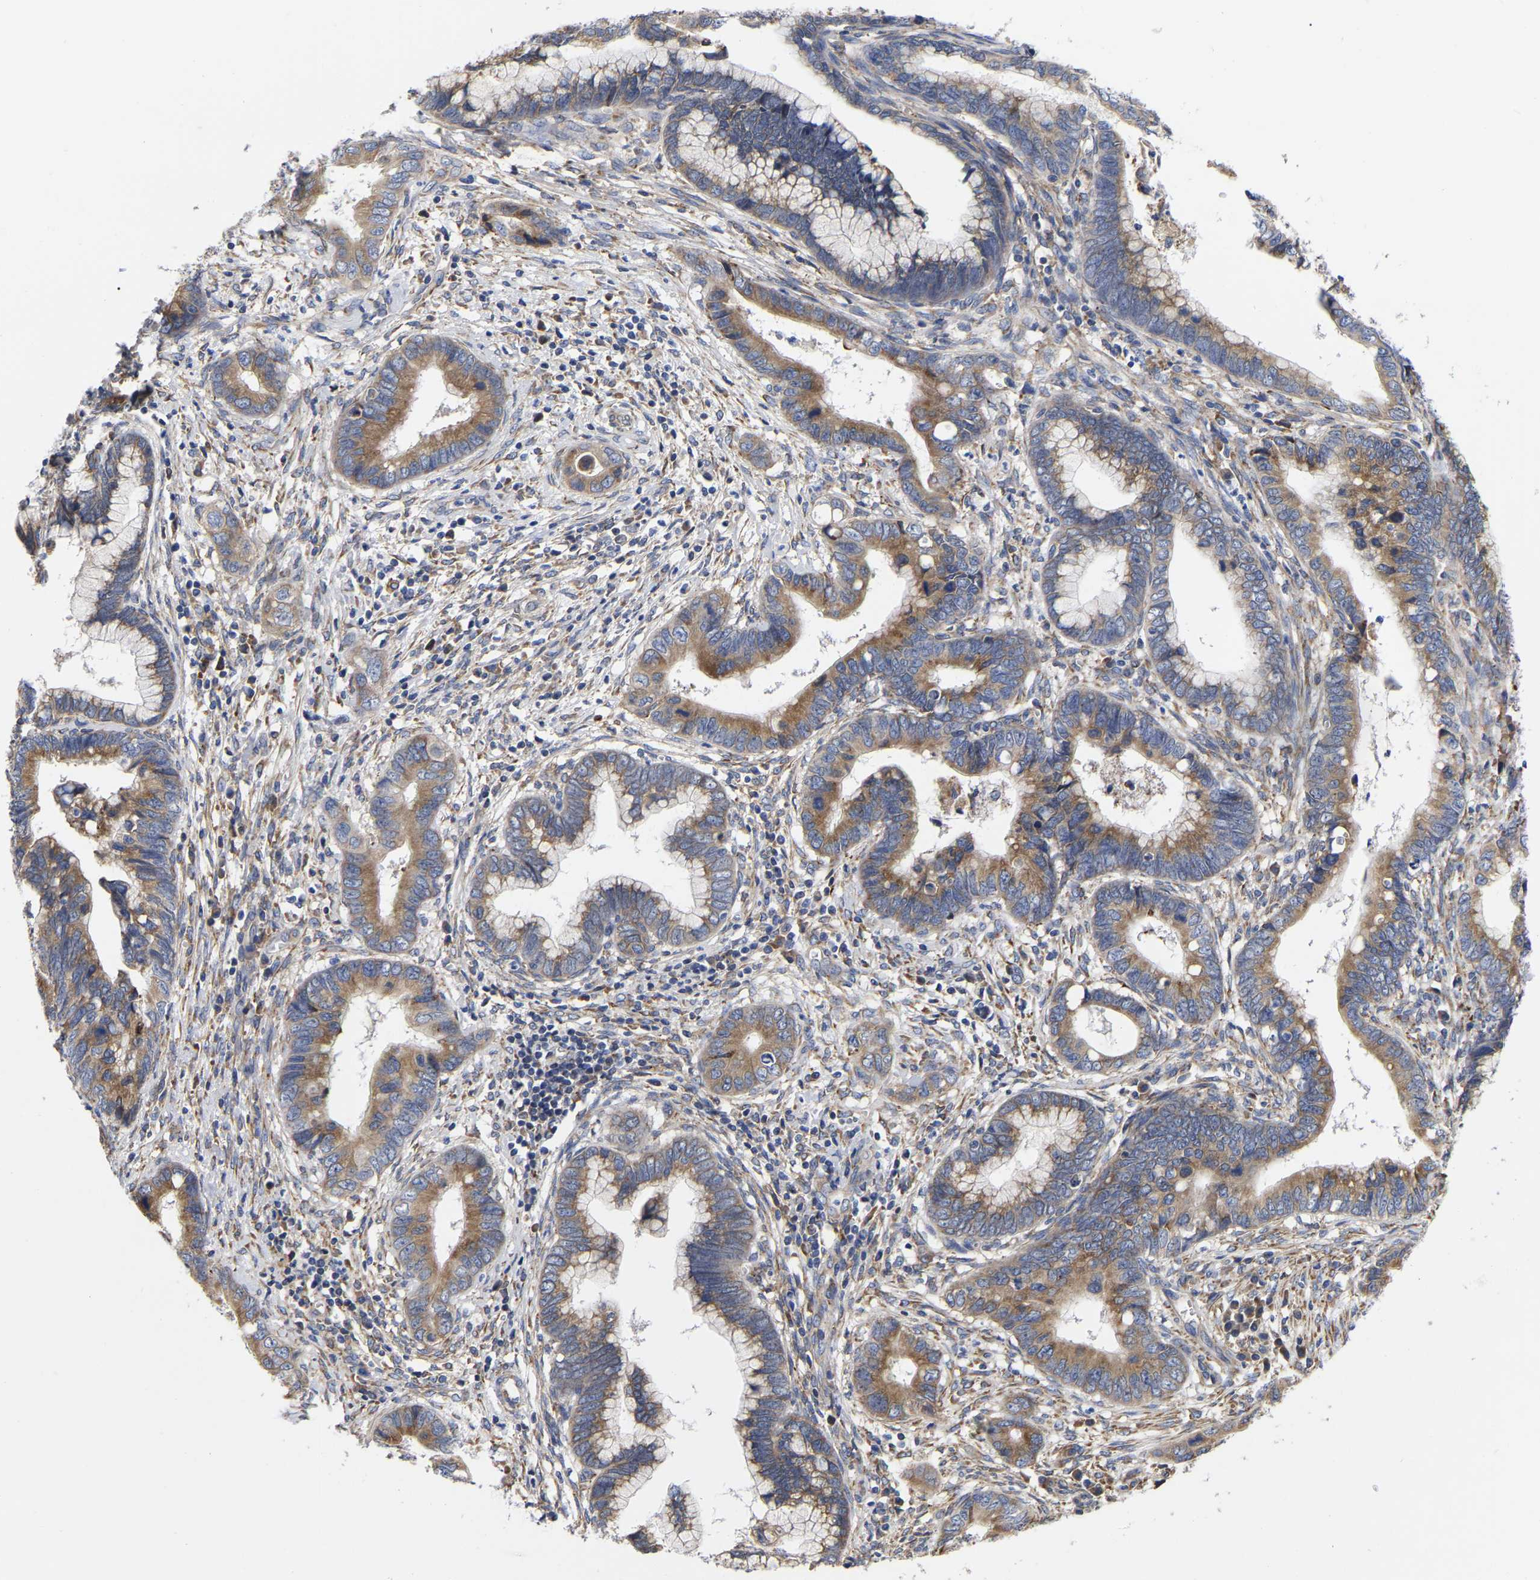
{"staining": {"intensity": "moderate", "quantity": ">75%", "location": "cytoplasmic/membranous"}, "tissue": "cervical cancer", "cell_type": "Tumor cells", "image_type": "cancer", "snomed": [{"axis": "morphology", "description": "Adenocarcinoma, NOS"}, {"axis": "topography", "description": "Cervix"}], "caption": "Human cervical adenocarcinoma stained with a protein marker shows moderate staining in tumor cells.", "gene": "CFAP298", "patient": {"sex": "female", "age": 44}}